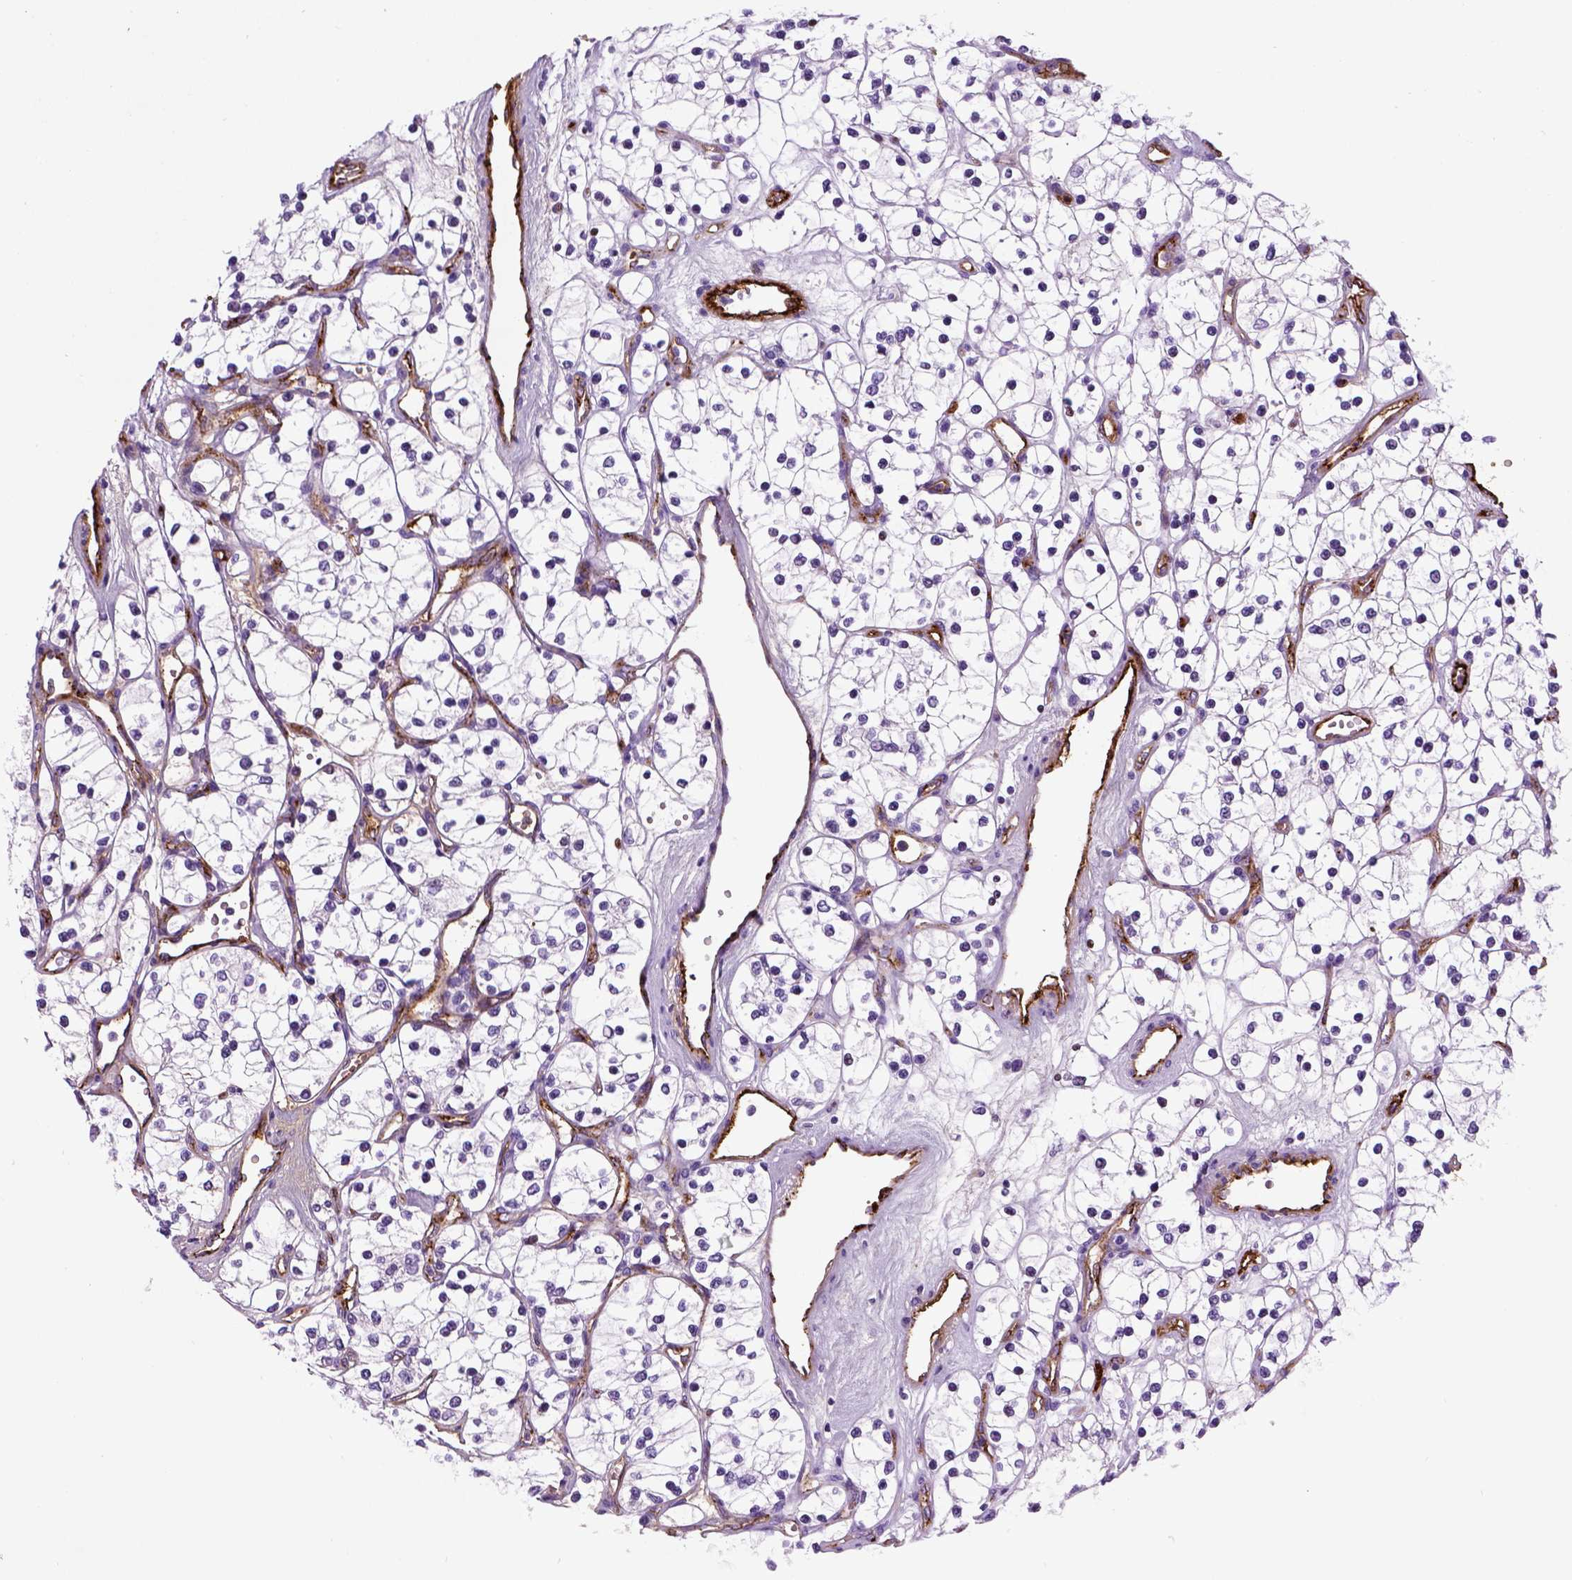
{"staining": {"intensity": "negative", "quantity": "none", "location": "none"}, "tissue": "renal cancer", "cell_type": "Tumor cells", "image_type": "cancer", "snomed": [{"axis": "morphology", "description": "Adenocarcinoma, NOS"}, {"axis": "topography", "description": "Kidney"}], "caption": "This image is of adenocarcinoma (renal) stained with immunohistochemistry to label a protein in brown with the nuclei are counter-stained blue. There is no staining in tumor cells.", "gene": "VWF", "patient": {"sex": "female", "age": 69}}